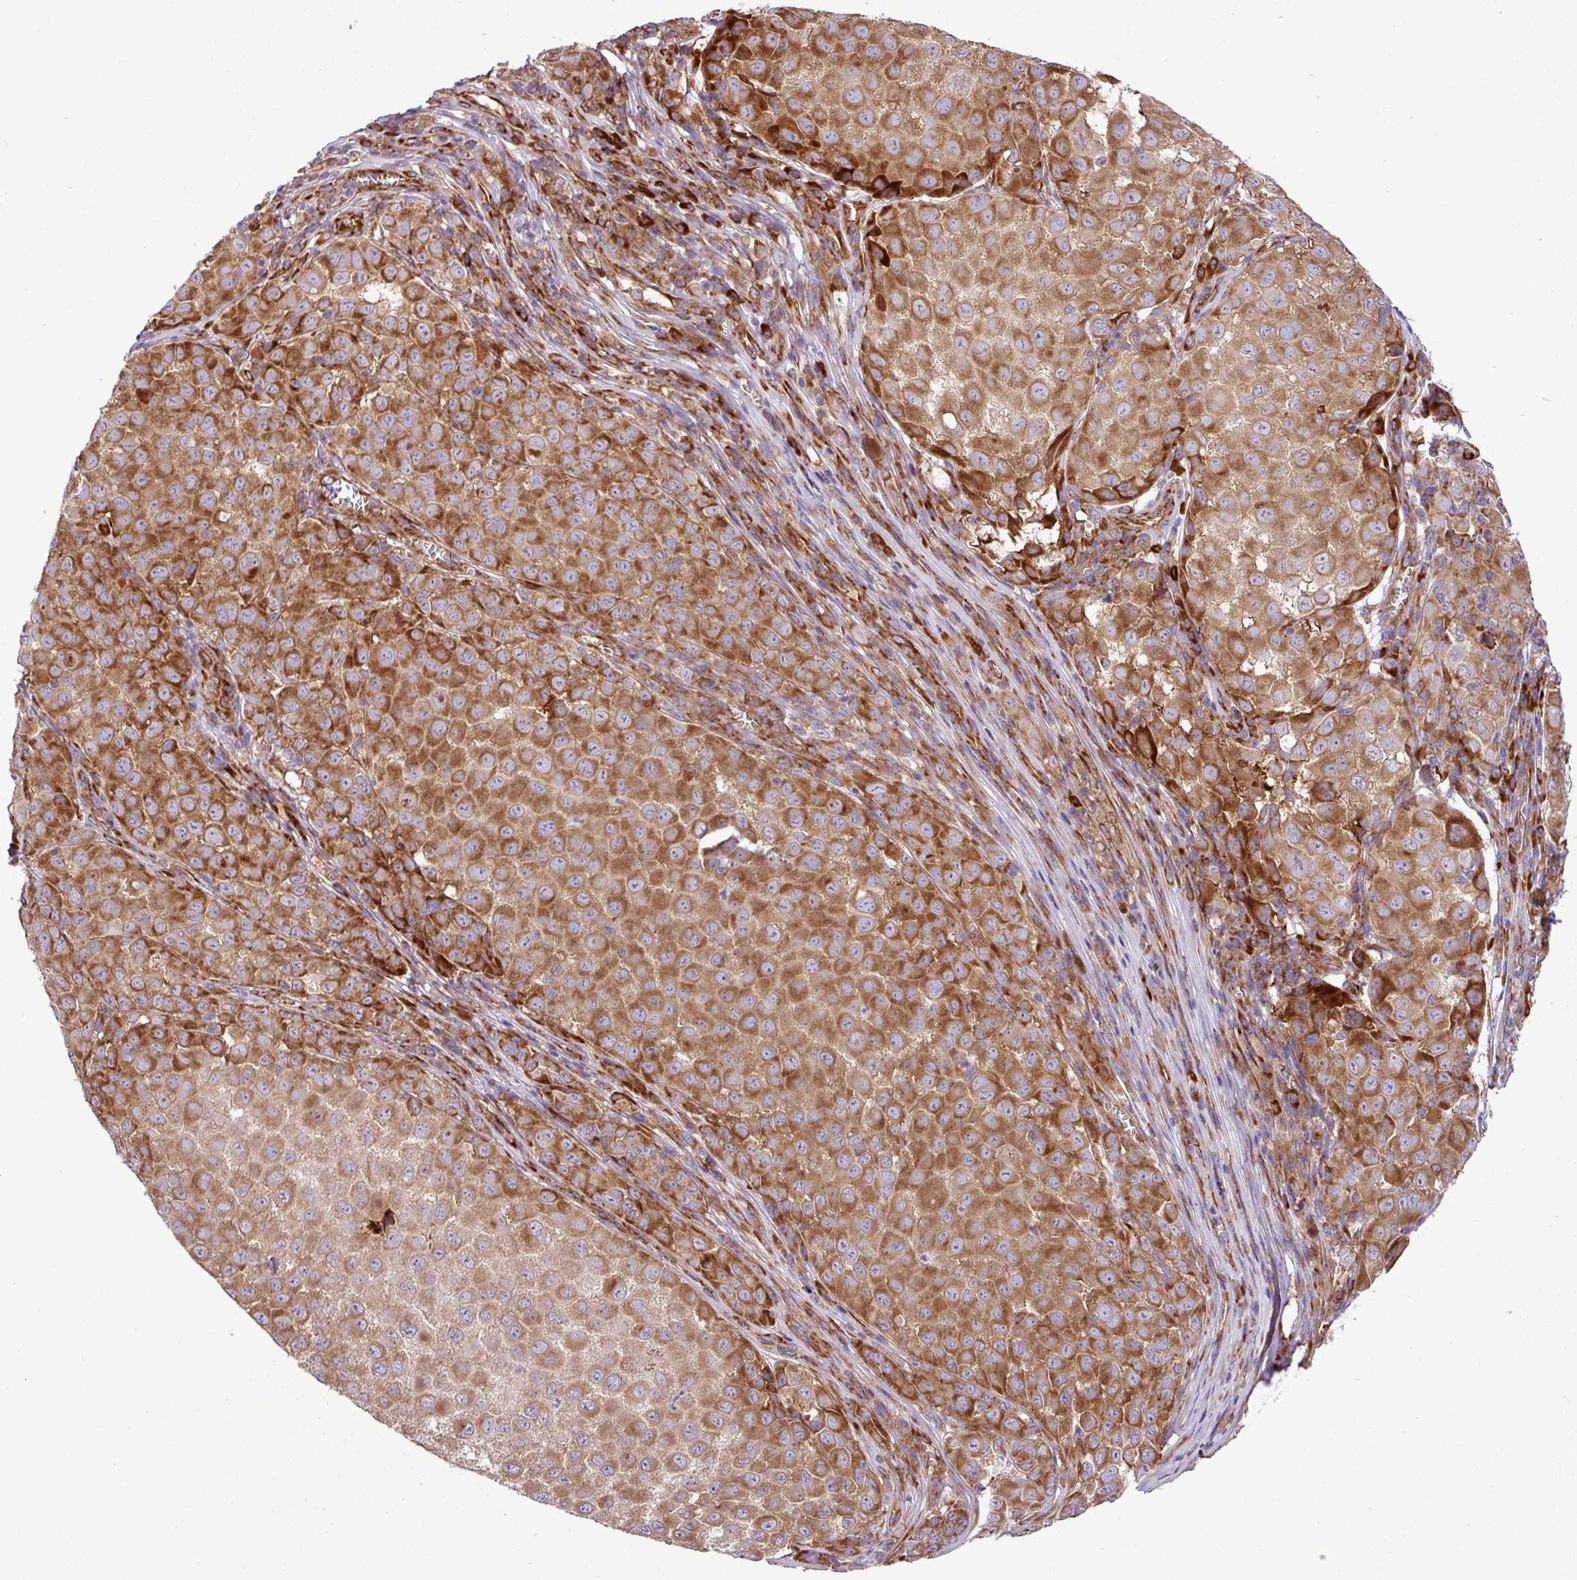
{"staining": {"intensity": "moderate", "quantity": ">75%", "location": "cytoplasmic/membranous"}, "tissue": "melanoma", "cell_type": "Tumor cells", "image_type": "cancer", "snomed": [{"axis": "morphology", "description": "Malignant melanoma, NOS"}, {"axis": "topography", "description": "Skin"}], "caption": "An immunohistochemistry (IHC) photomicrograph of neoplastic tissue is shown. Protein staining in brown highlights moderate cytoplasmic/membranous positivity in melanoma within tumor cells.", "gene": "RPL13", "patient": {"sex": "male", "age": 64}}